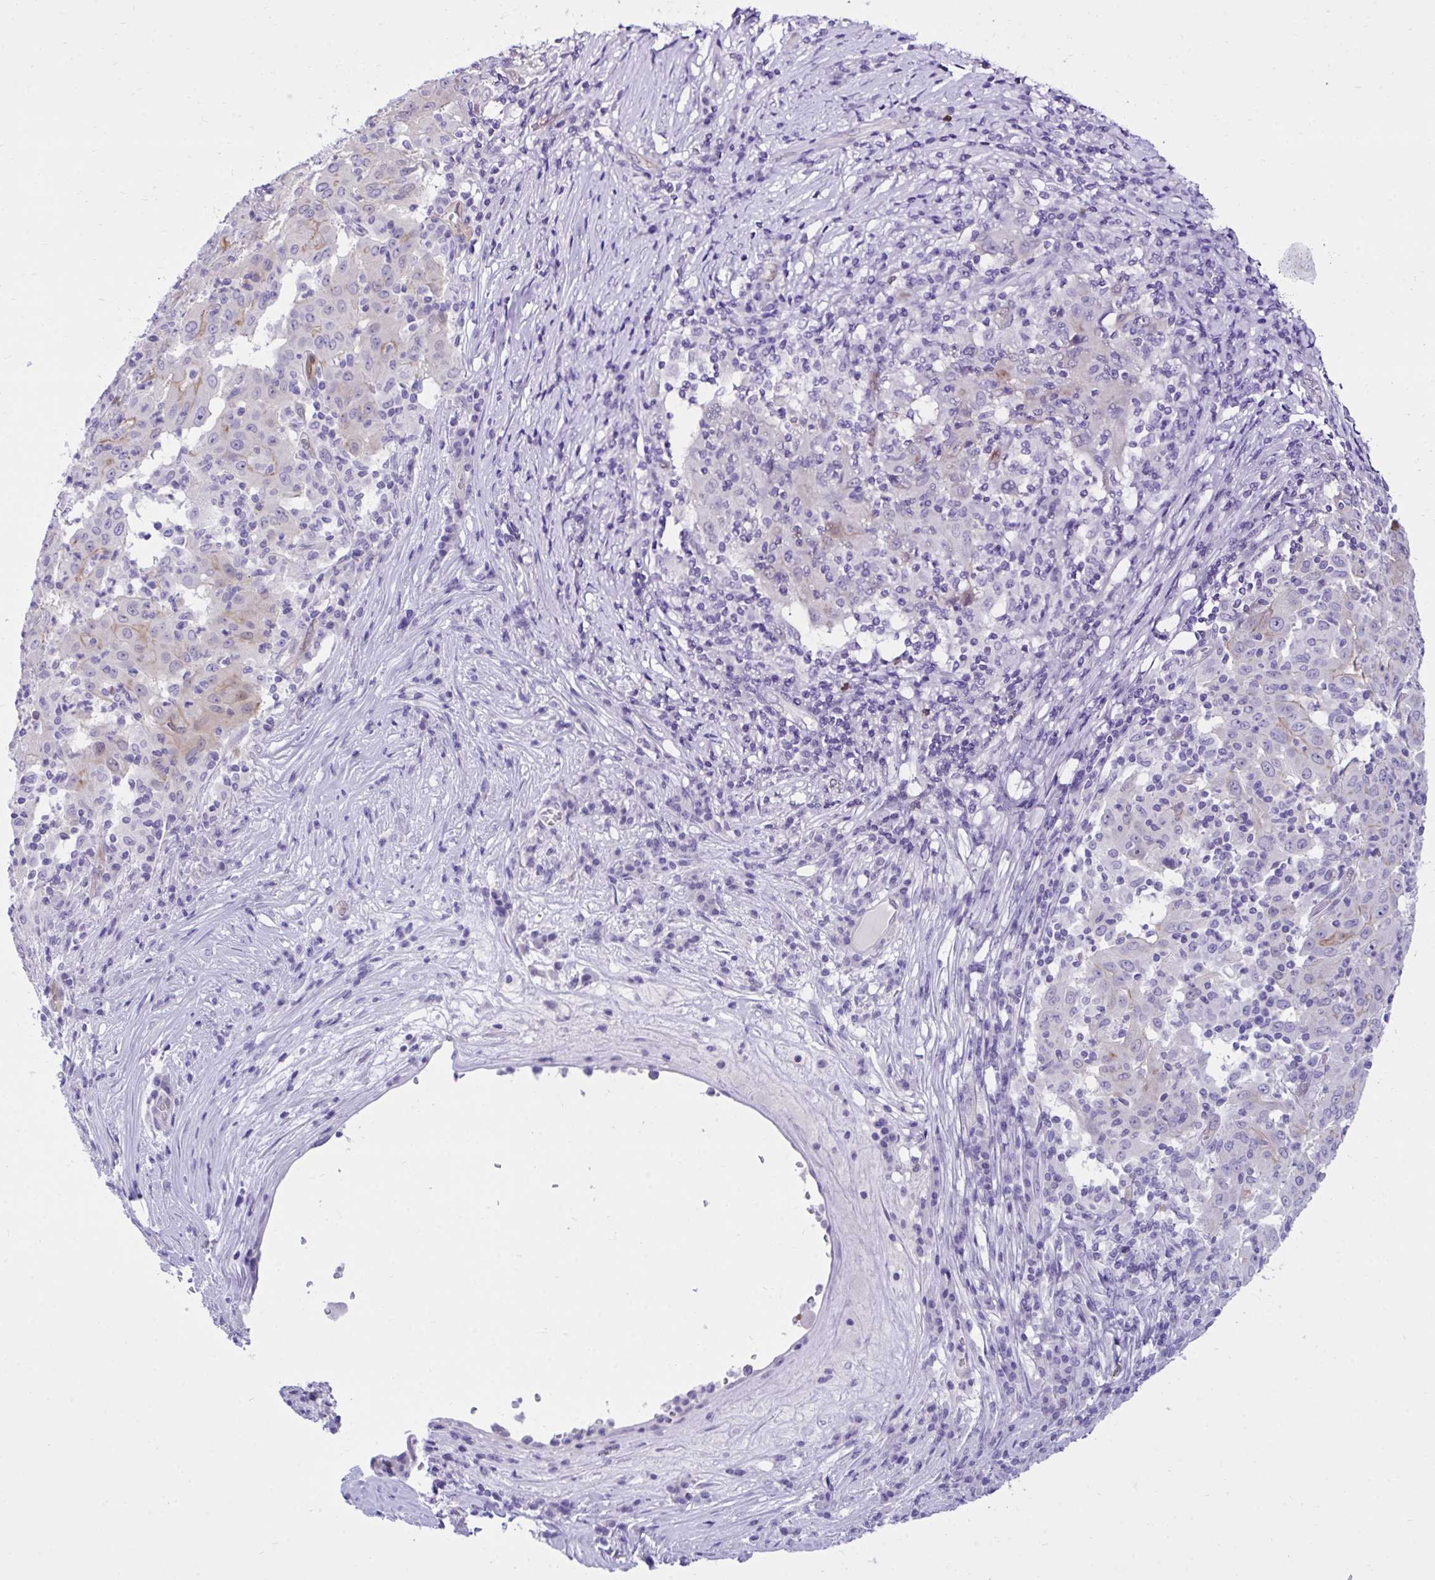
{"staining": {"intensity": "negative", "quantity": "none", "location": "none"}, "tissue": "pancreatic cancer", "cell_type": "Tumor cells", "image_type": "cancer", "snomed": [{"axis": "morphology", "description": "Adenocarcinoma, NOS"}, {"axis": "topography", "description": "Pancreas"}], "caption": "Immunohistochemistry (IHC) micrograph of pancreatic cancer (adenocarcinoma) stained for a protein (brown), which reveals no positivity in tumor cells. Nuclei are stained in blue.", "gene": "PGM2L1", "patient": {"sex": "male", "age": 63}}